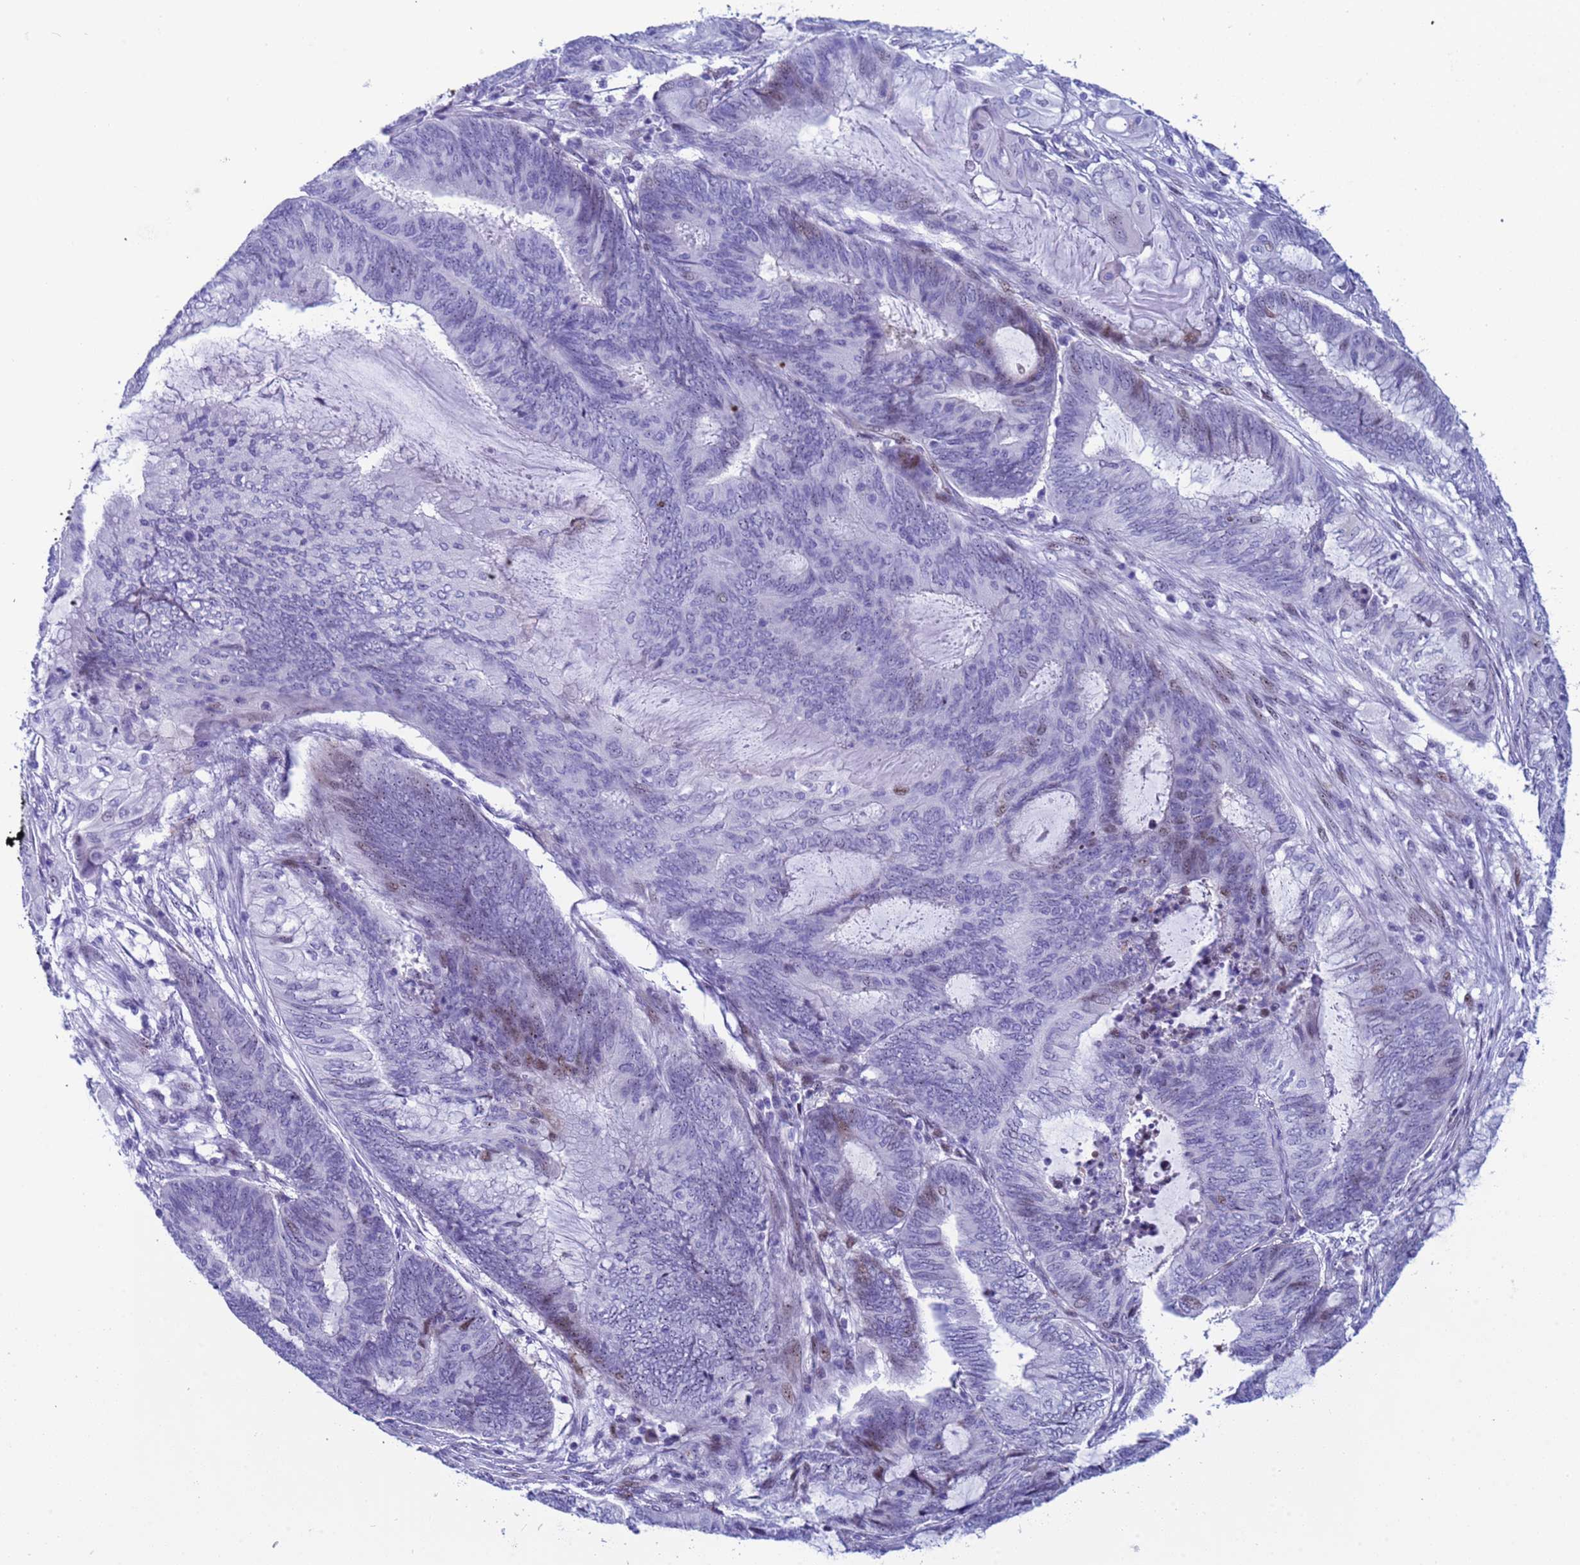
{"staining": {"intensity": "weak", "quantity": "<25%", "location": "nuclear"}, "tissue": "endometrial cancer", "cell_type": "Tumor cells", "image_type": "cancer", "snomed": [{"axis": "morphology", "description": "Adenocarcinoma, NOS"}, {"axis": "topography", "description": "Uterus"}, {"axis": "topography", "description": "Endometrium"}], "caption": "This is an IHC histopathology image of human endometrial cancer (adenocarcinoma). There is no positivity in tumor cells.", "gene": "POP5", "patient": {"sex": "female", "age": 70}}